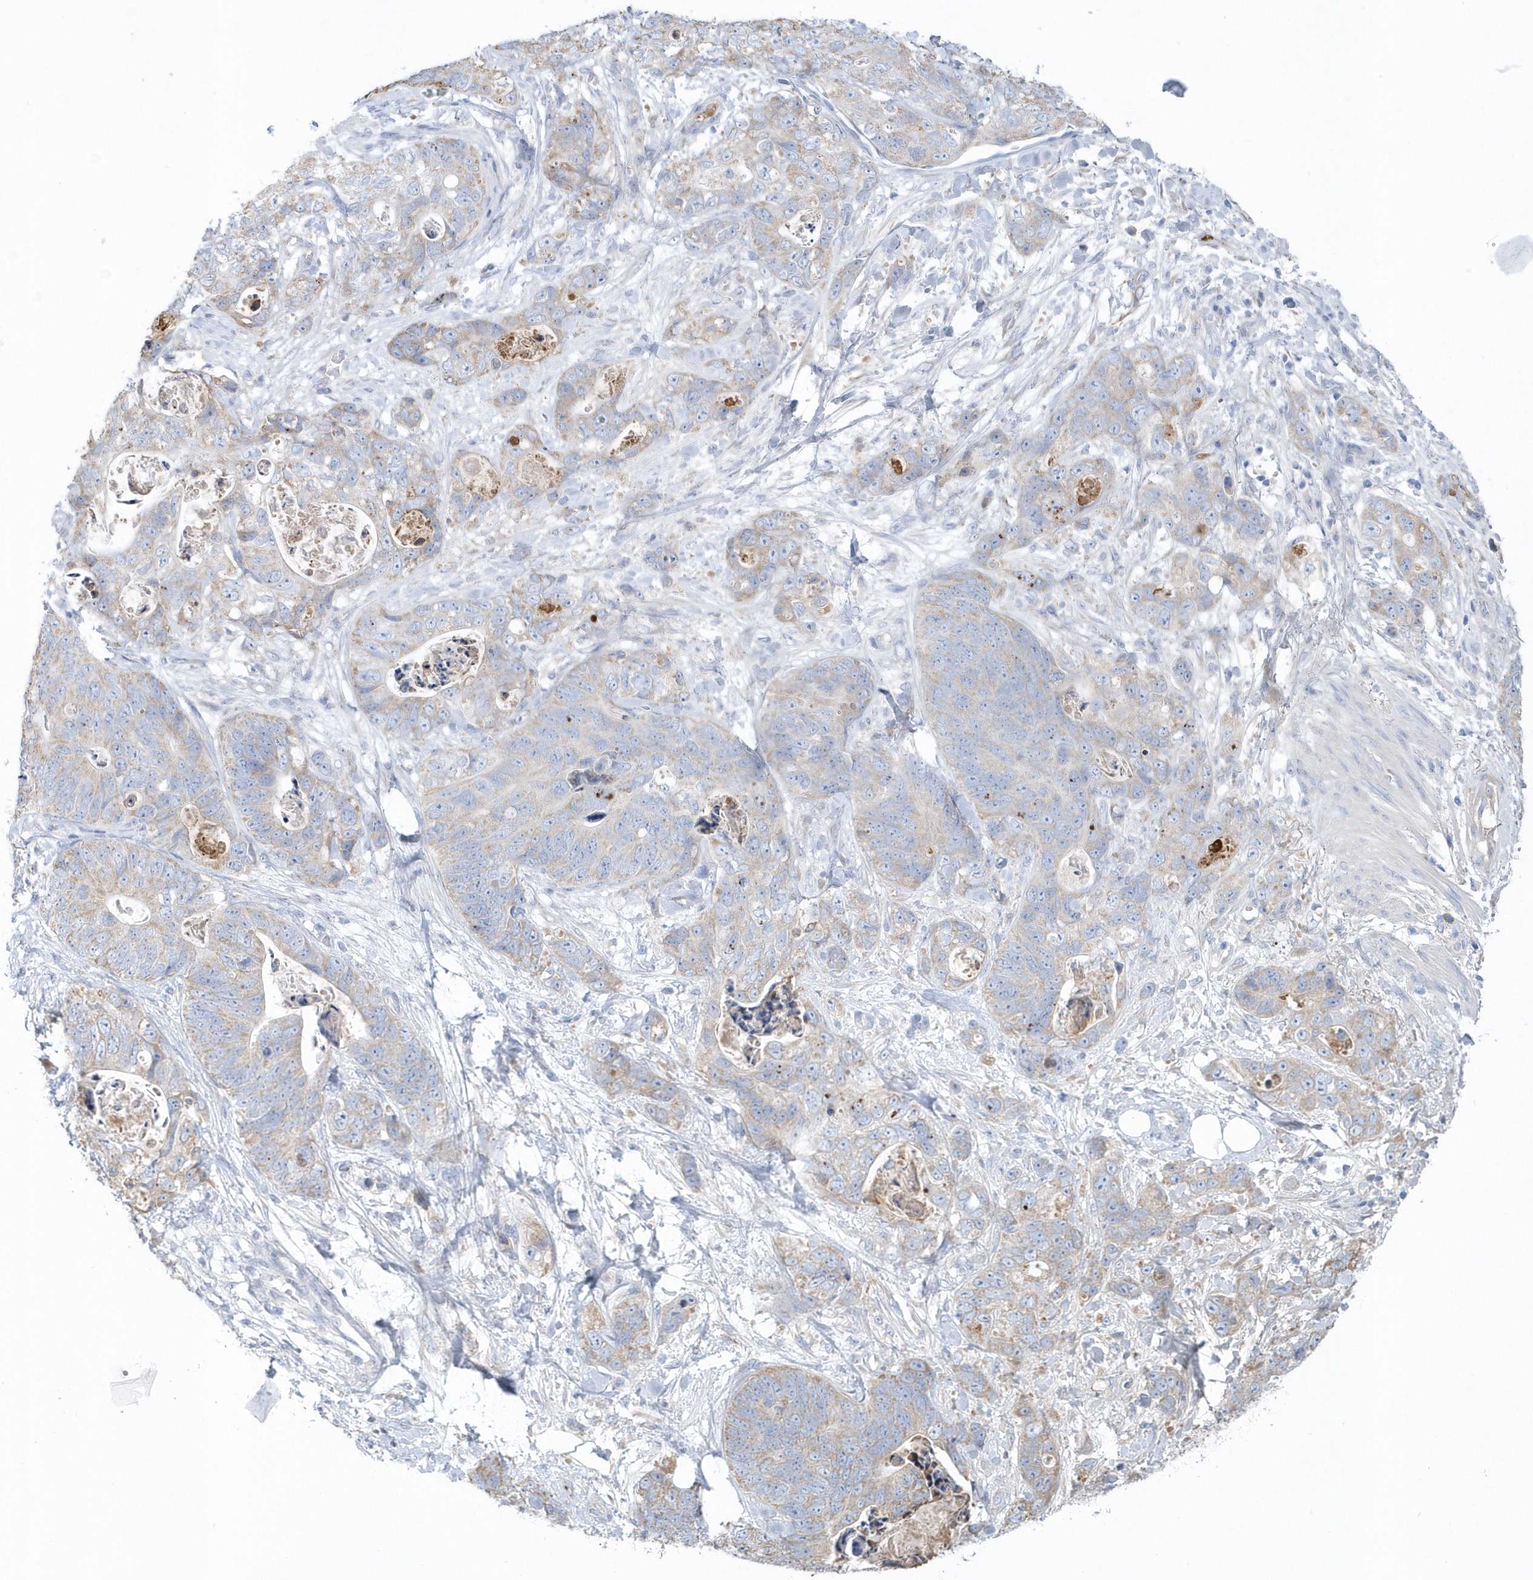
{"staining": {"intensity": "weak", "quantity": "25%-75%", "location": "cytoplasmic/membranous"}, "tissue": "stomach cancer", "cell_type": "Tumor cells", "image_type": "cancer", "snomed": [{"axis": "morphology", "description": "Normal tissue, NOS"}, {"axis": "morphology", "description": "Adenocarcinoma, NOS"}, {"axis": "topography", "description": "Stomach"}], "caption": "Tumor cells display low levels of weak cytoplasmic/membranous positivity in approximately 25%-75% of cells in human adenocarcinoma (stomach).", "gene": "SPATA18", "patient": {"sex": "female", "age": 89}}